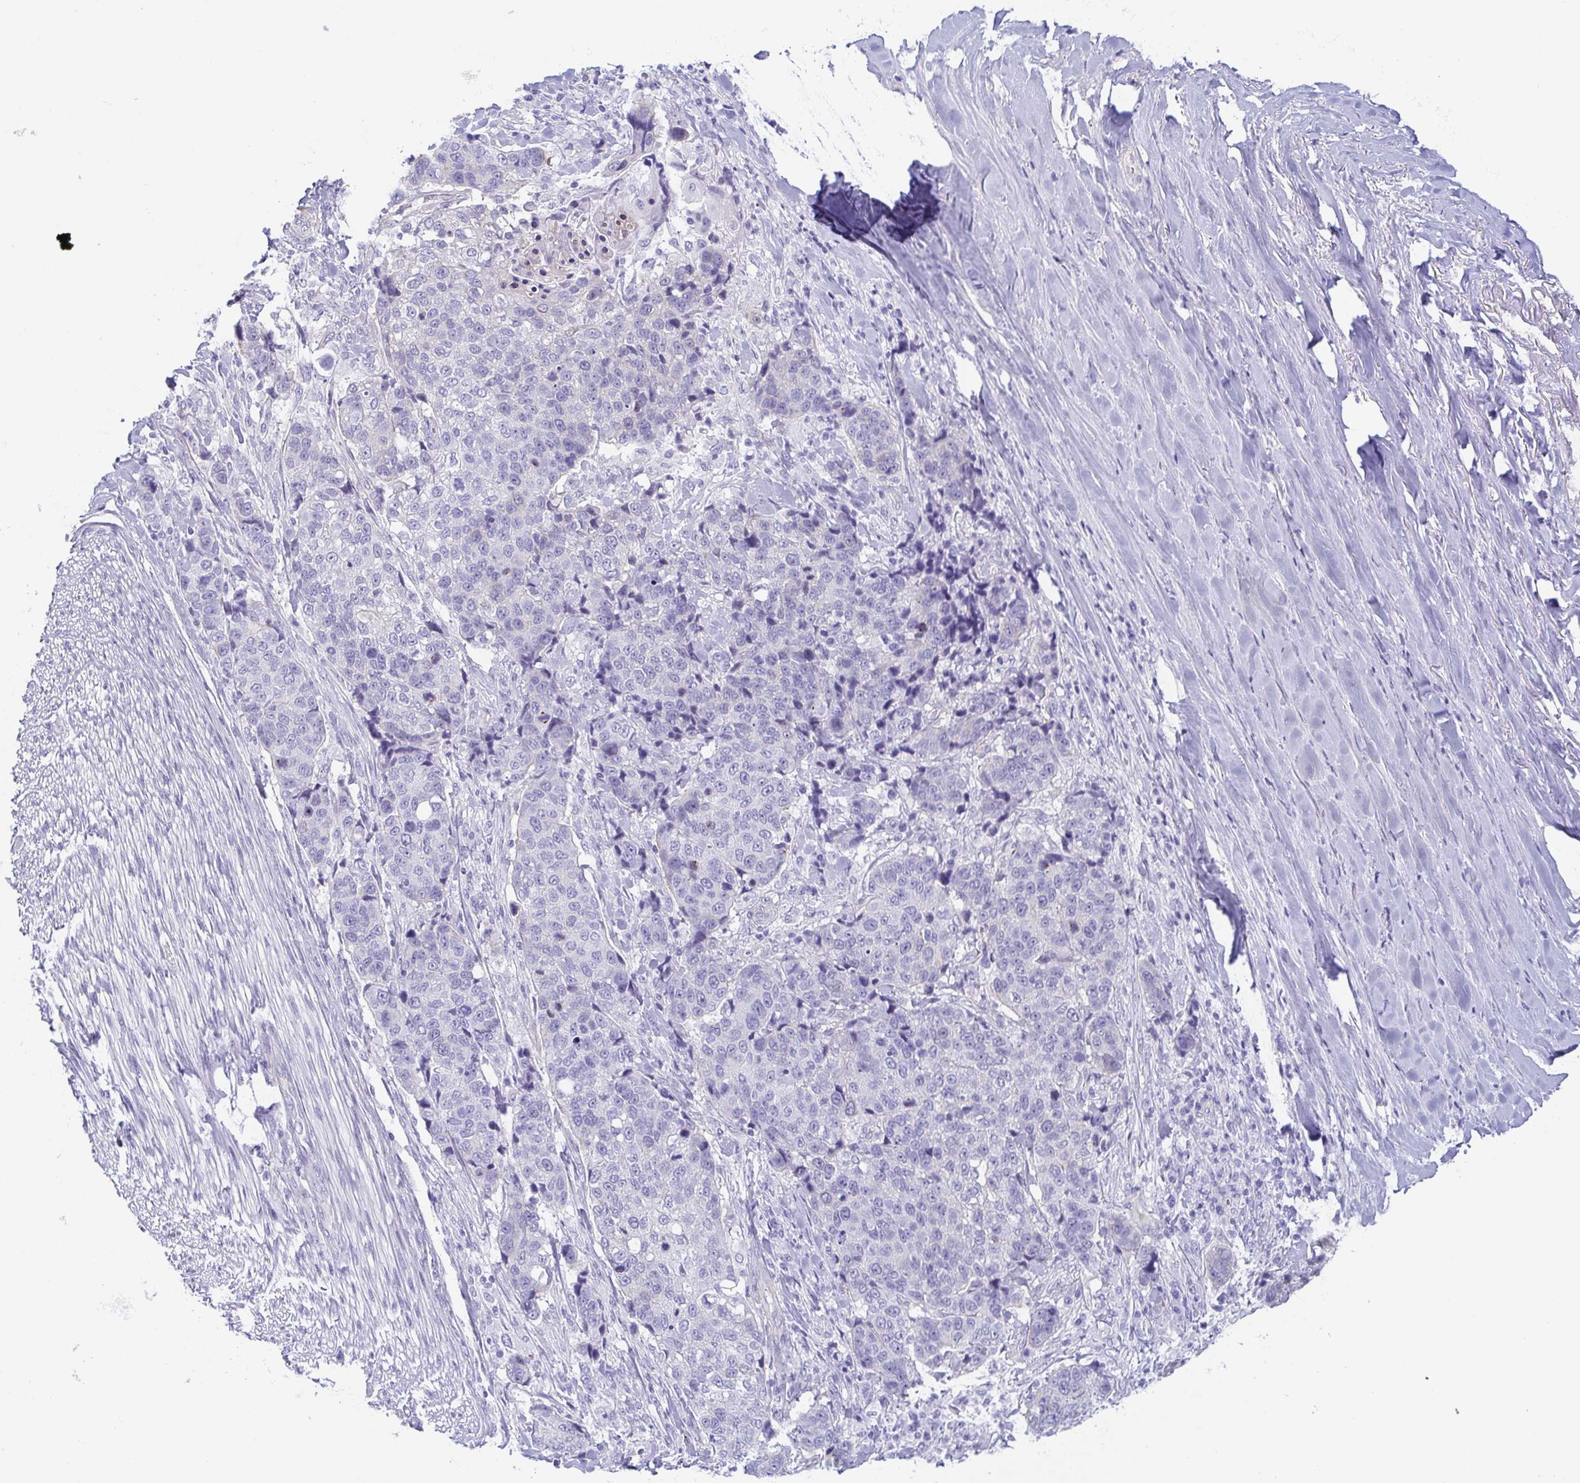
{"staining": {"intensity": "negative", "quantity": "none", "location": "none"}, "tissue": "lung cancer", "cell_type": "Tumor cells", "image_type": "cancer", "snomed": [{"axis": "morphology", "description": "Squamous cell carcinoma, NOS"}, {"axis": "topography", "description": "Lymph node"}, {"axis": "topography", "description": "Lung"}], "caption": "This is a micrograph of IHC staining of squamous cell carcinoma (lung), which shows no positivity in tumor cells.", "gene": "PRR4", "patient": {"sex": "male", "age": 61}}